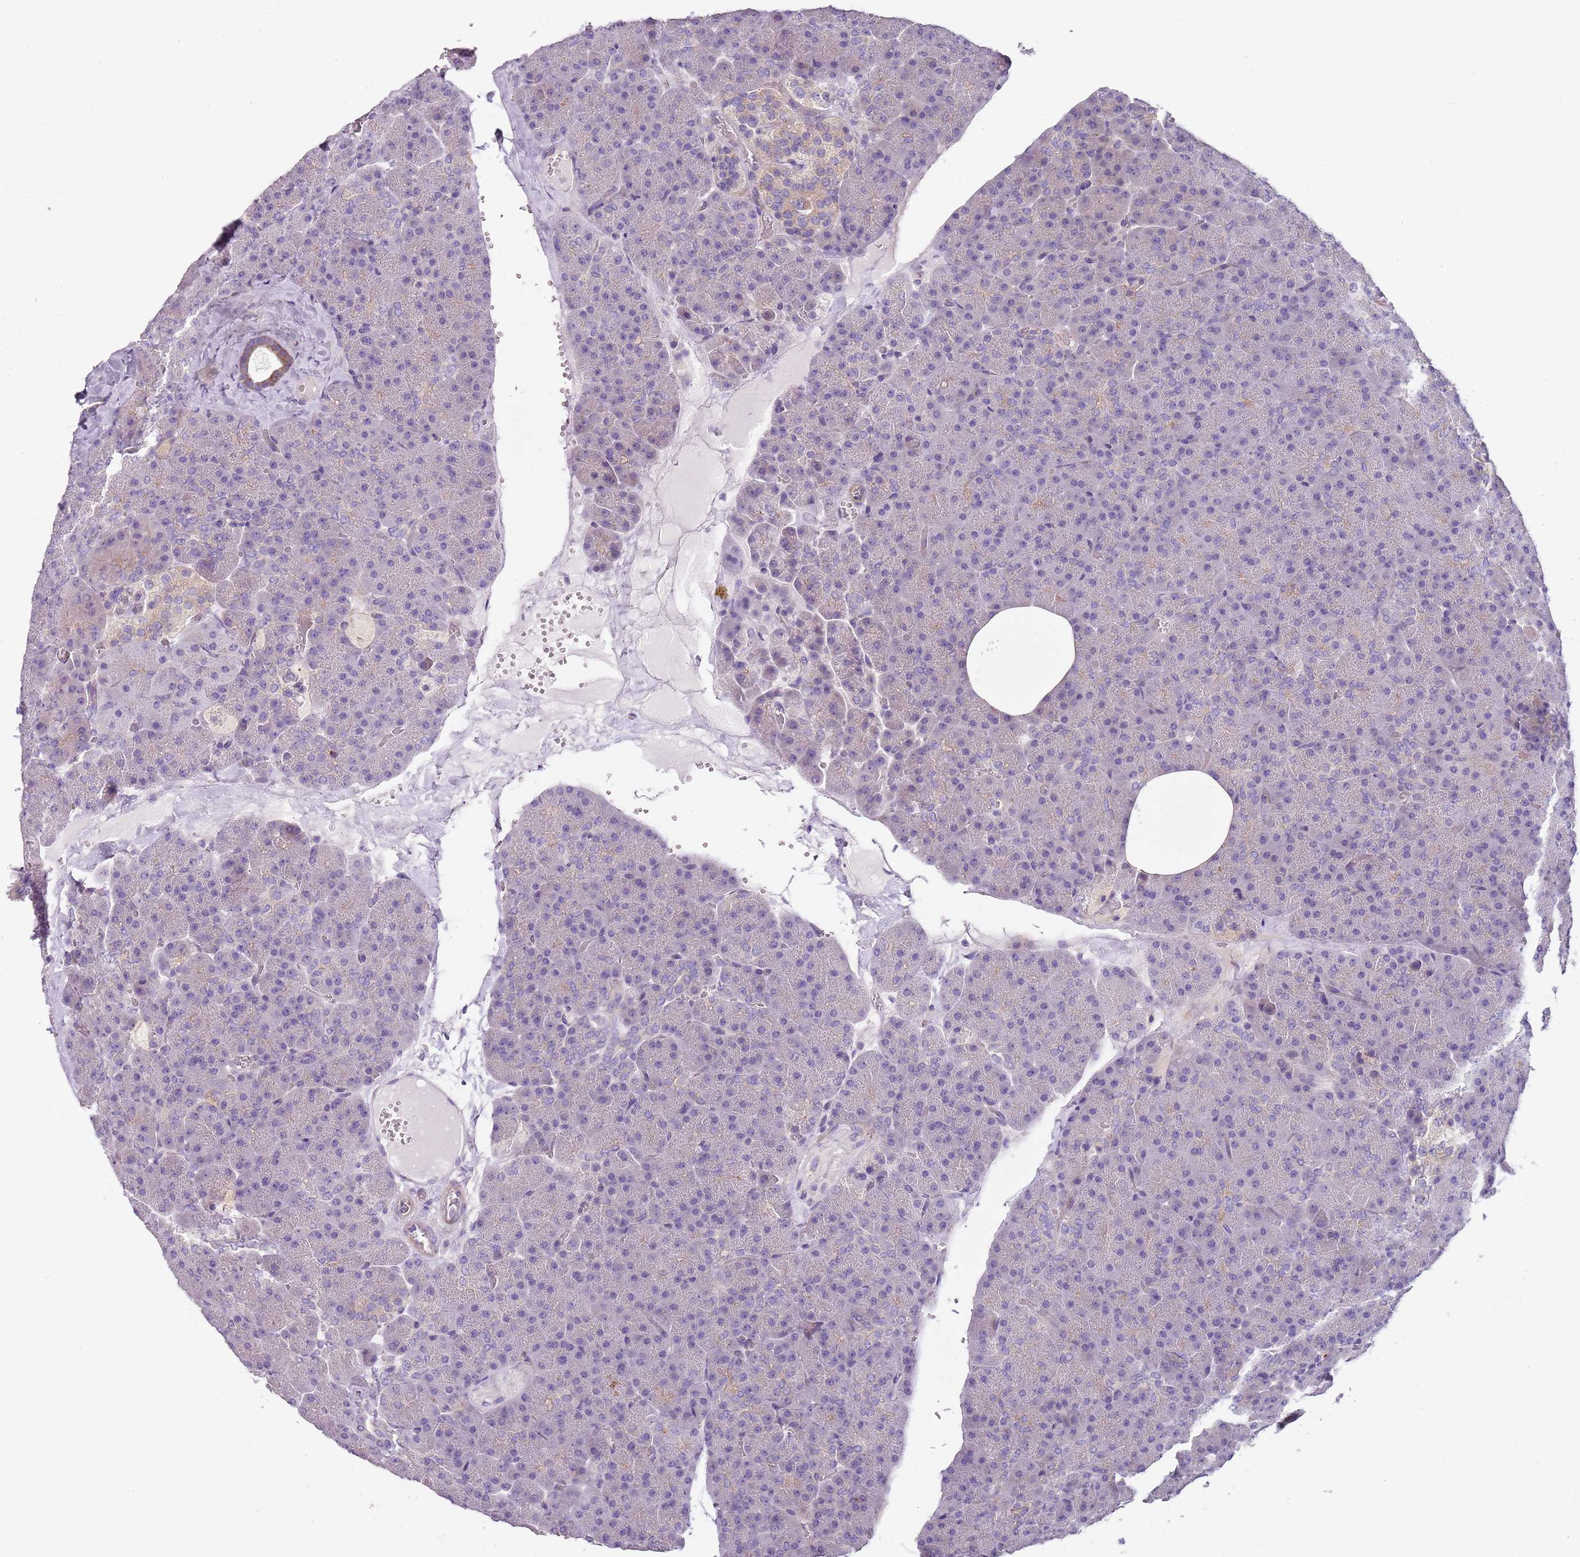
{"staining": {"intensity": "weak", "quantity": "<25%", "location": "cytoplasmic/membranous"}, "tissue": "pancreas", "cell_type": "Exocrine glandular cells", "image_type": "normal", "snomed": [{"axis": "morphology", "description": "Normal tissue, NOS"}, {"axis": "morphology", "description": "Carcinoid, malignant, NOS"}, {"axis": "topography", "description": "Pancreas"}], "caption": "Exocrine glandular cells are negative for brown protein staining in normal pancreas. (Immunohistochemistry, brightfield microscopy, high magnification).", "gene": "ZNF583", "patient": {"sex": "female", "age": 35}}